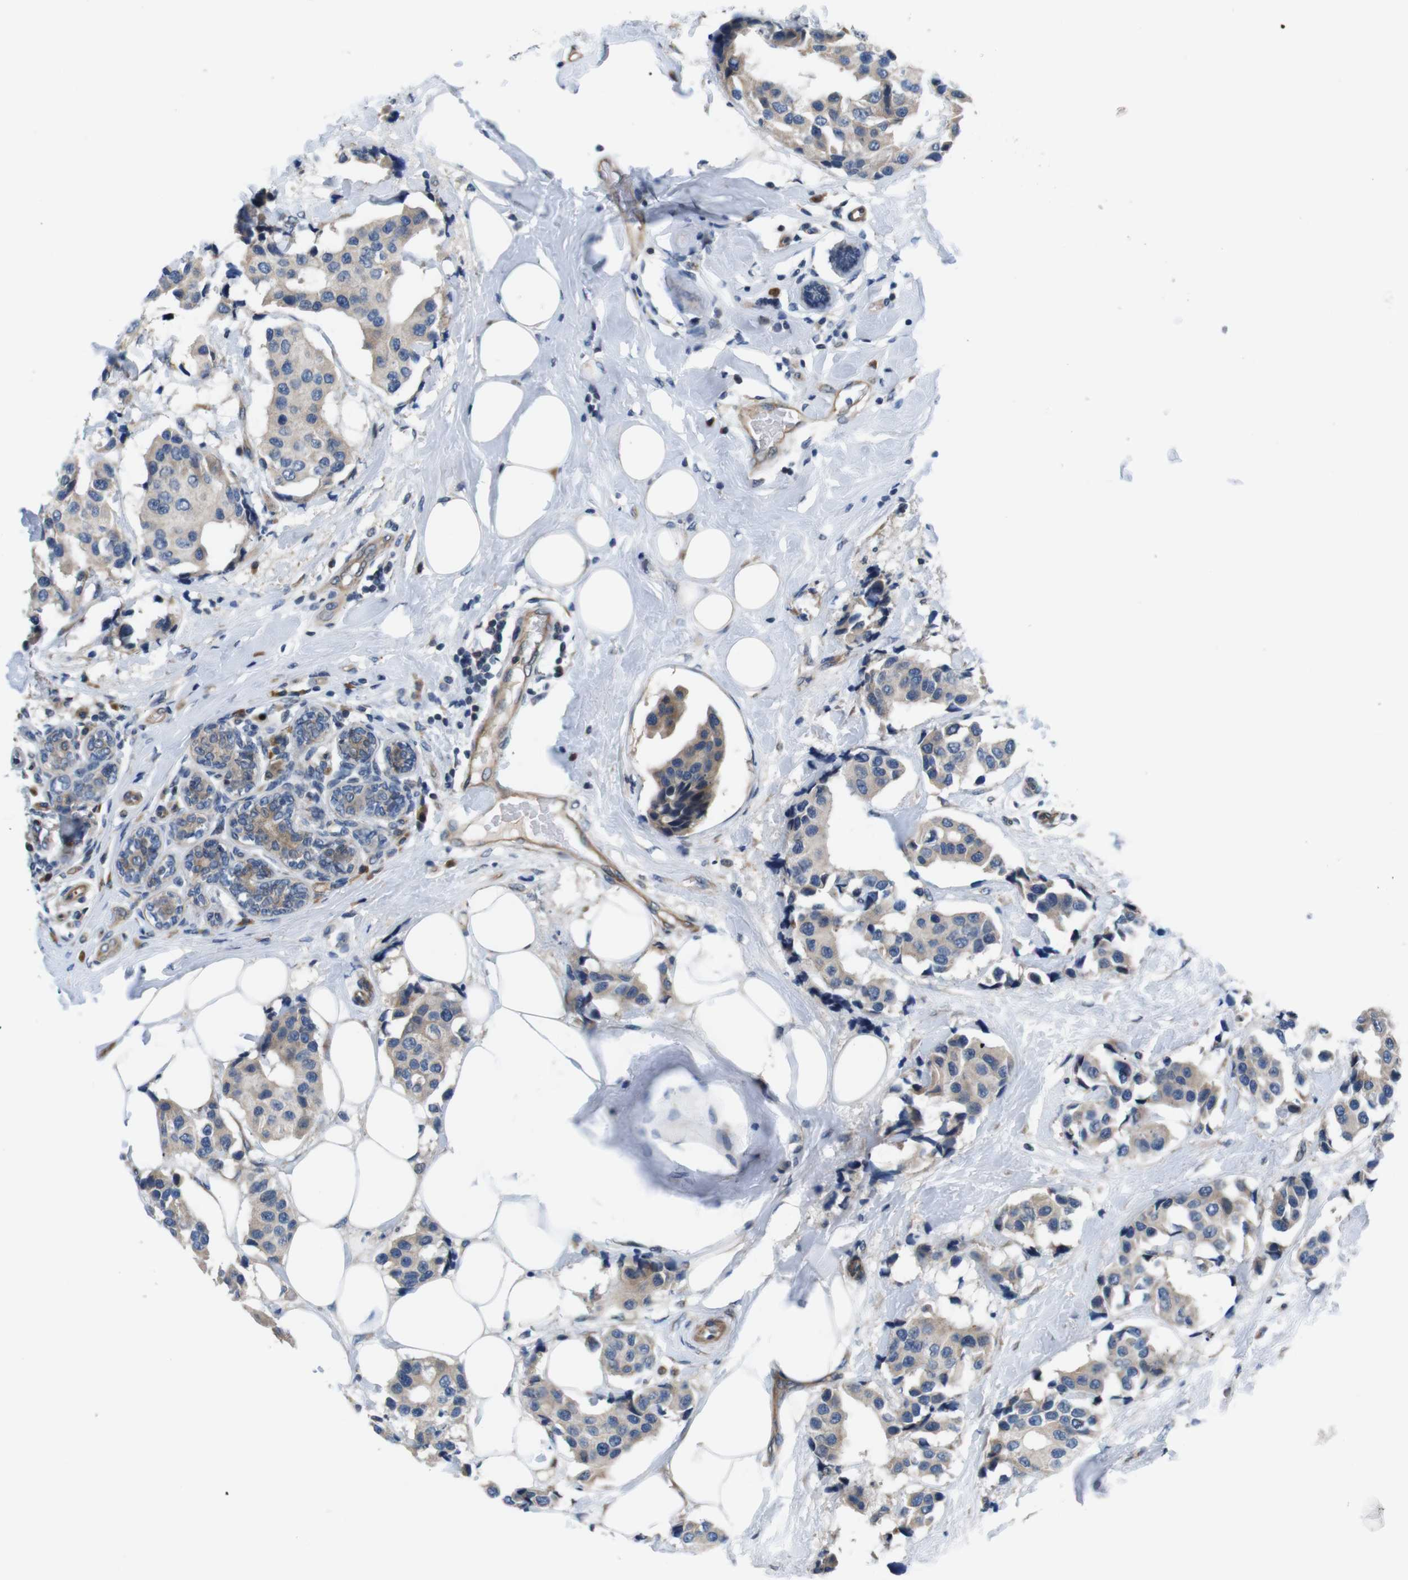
{"staining": {"intensity": "moderate", "quantity": ">75%", "location": "cytoplasmic/membranous"}, "tissue": "breast cancer", "cell_type": "Tumor cells", "image_type": "cancer", "snomed": [{"axis": "morphology", "description": "Normal tissue, NOS"}, {"axis": "morphology", "description": "Duct carcinoma"}, {"axis": "topography", "description": "Breast"}], "caption": "IHC micrograph of neoplastic tissue: breast cancer (invasive ductal carcinoma) stained using IHC shows medium levels of moderate protein expression localized specifically in the cytoplasmic/membranous of tumor cells, appearing as a cytoplasmic/membranous brown color.", "gene": "JAK1", "patient": {"sex": "female", "age": 39}}